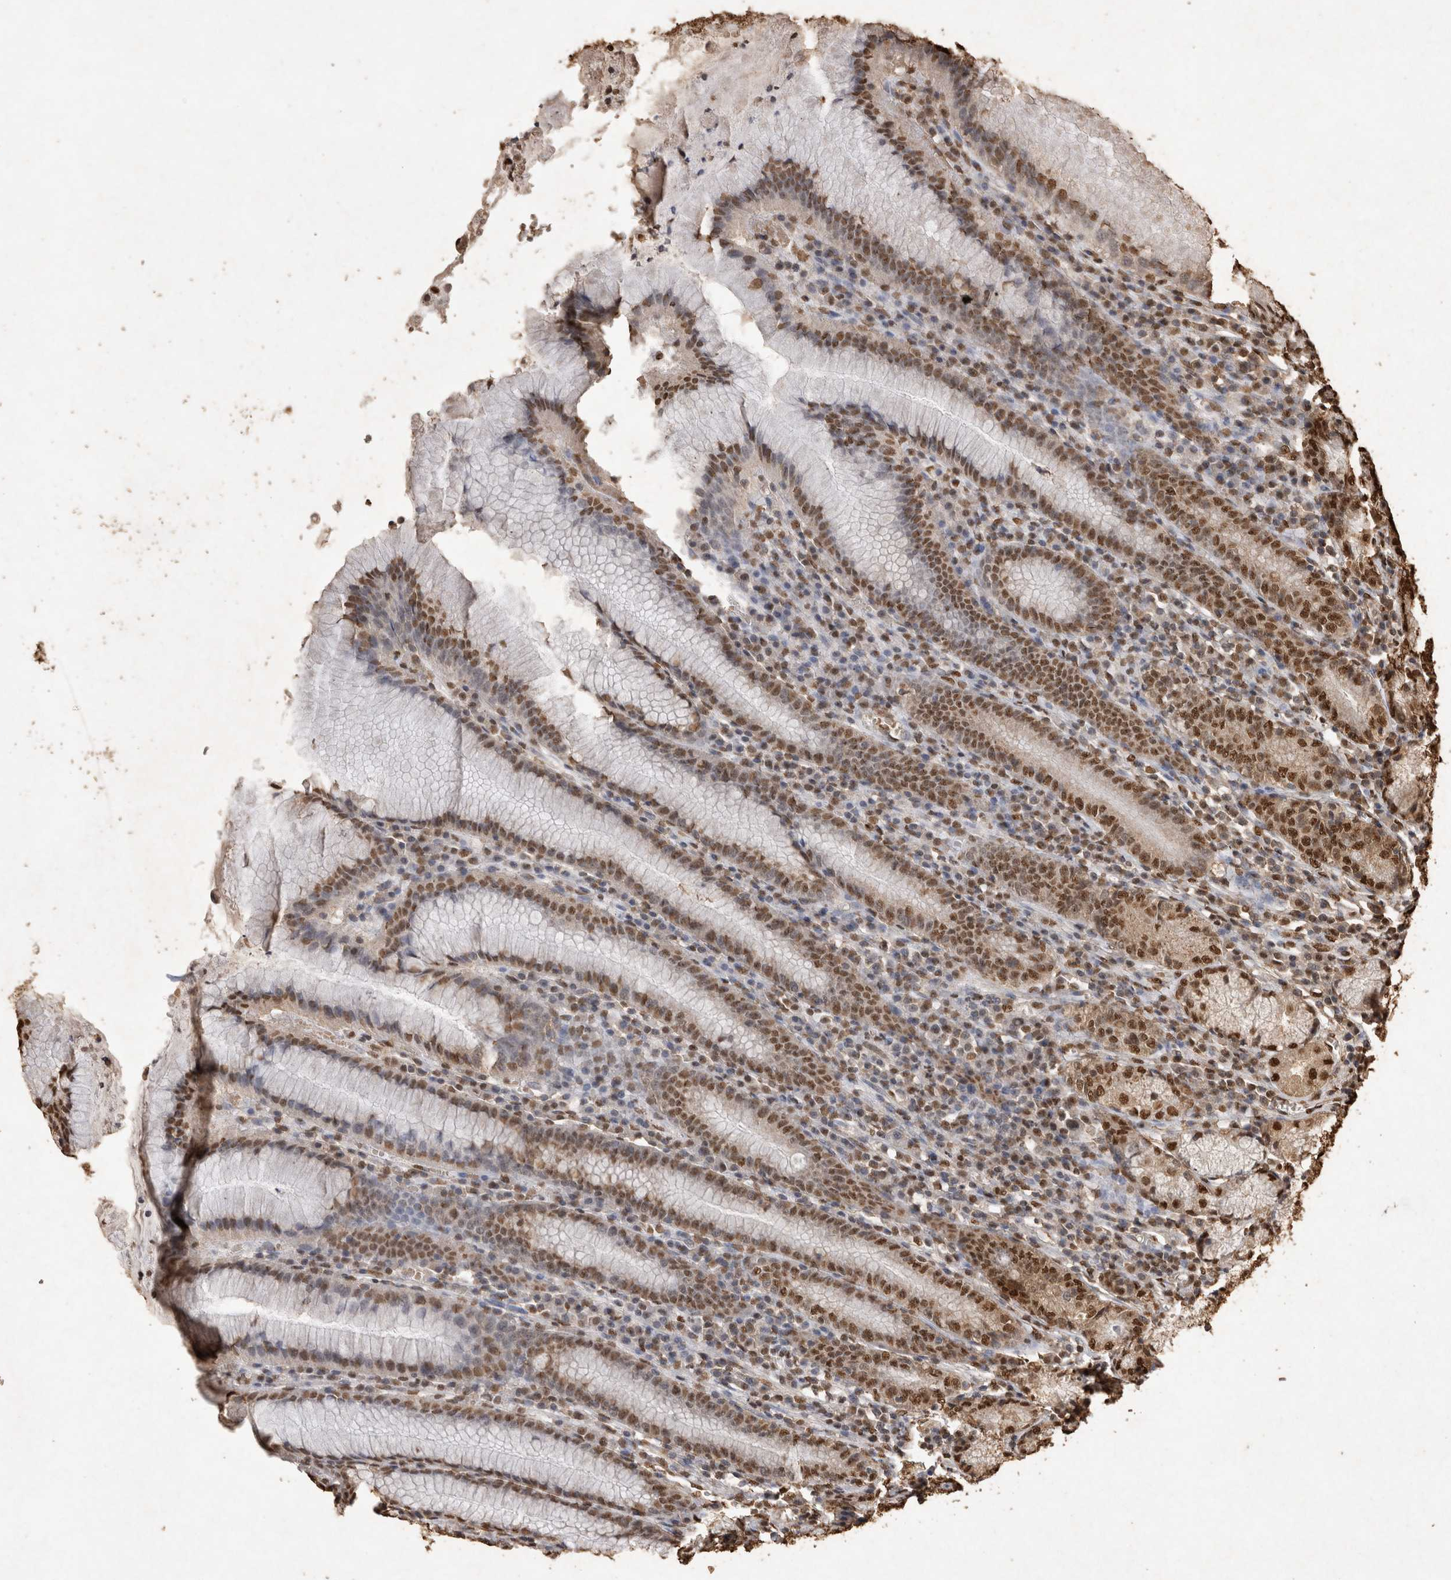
{"staining": {"intensity": "moderate", "quantity": "25%-75%", "location": "cytoplasmic/membranous,nuclear"}, "tissue": "stomach", "cell_type": "Glandular cells", "image_type": "normal", "snomed": [{"axis": "morphology", "description": "Normal tissue, NOS"}, {"axis": "topography", "description": "Stomach"}], "caption": "Glandular cells demonstrate medium levels of moderate cytoplasmic/membranous,nuclear positivity in approximately 25%-75% of cells in normal human stomach.", "gene": "OAS2", "patient": {"sex": "male", "age": 55}}